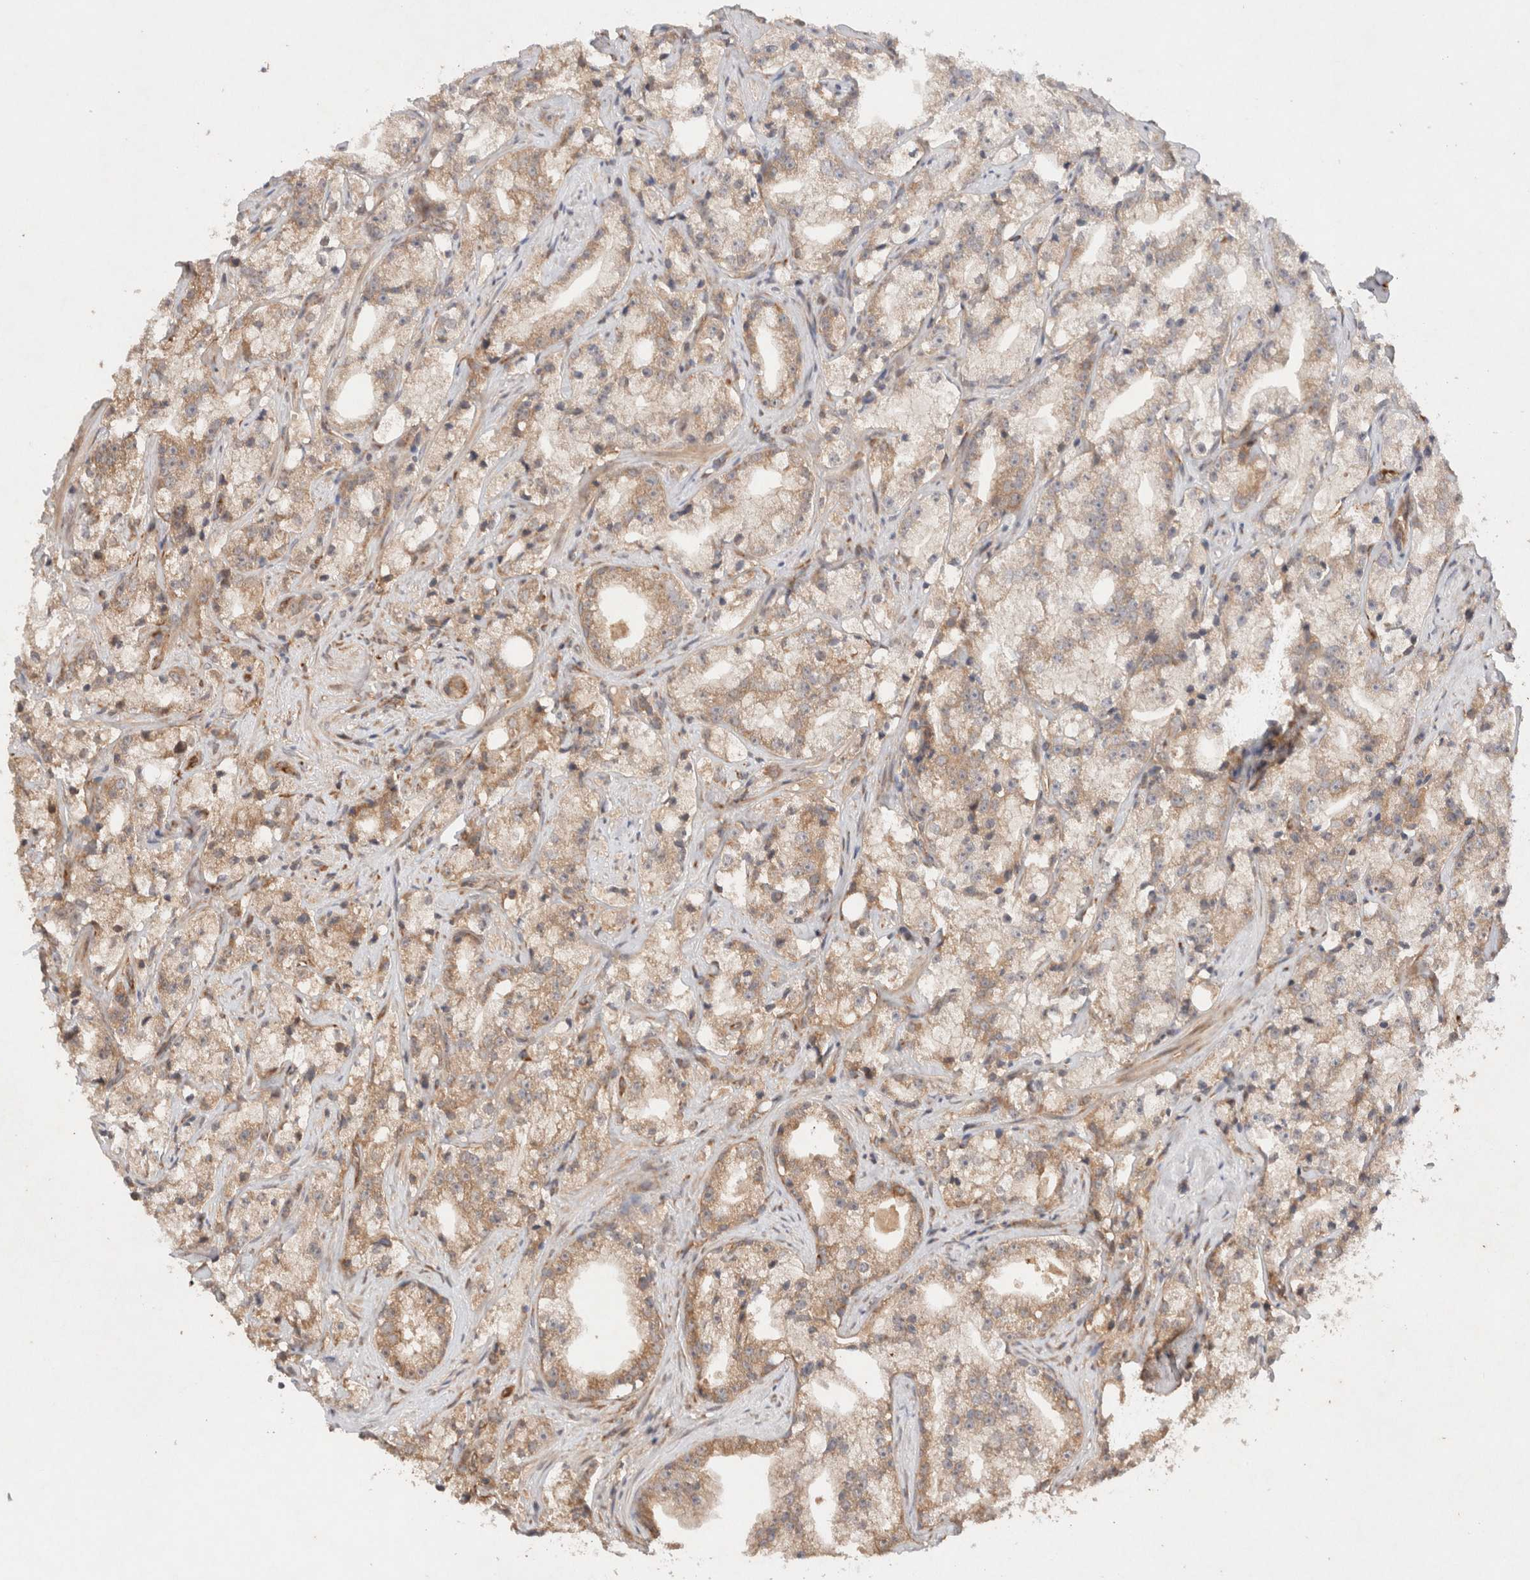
{"staining": {"intensity": "moderate", "quantity": ">75%", "location": "cytoplasmic/membranous"}, "tissue": "prostate cancer", "cell_type": "Tumor cells", "image_type": "cancer", "snomed": [{"axis": "morphology", "description": "Adenocarcinoma, High grade"}, {"axis": "topography", "description": "Prostate"}], "caption": "Immunohistochemistry (IHC) of prostate high-grade adenocarcinoma displays medium levels of moderate cytoplasmic/membranous positivity in about >75% of tumor cells.", "gene": "KLHL20", "patient": {"sex": "male", "age": 64}}